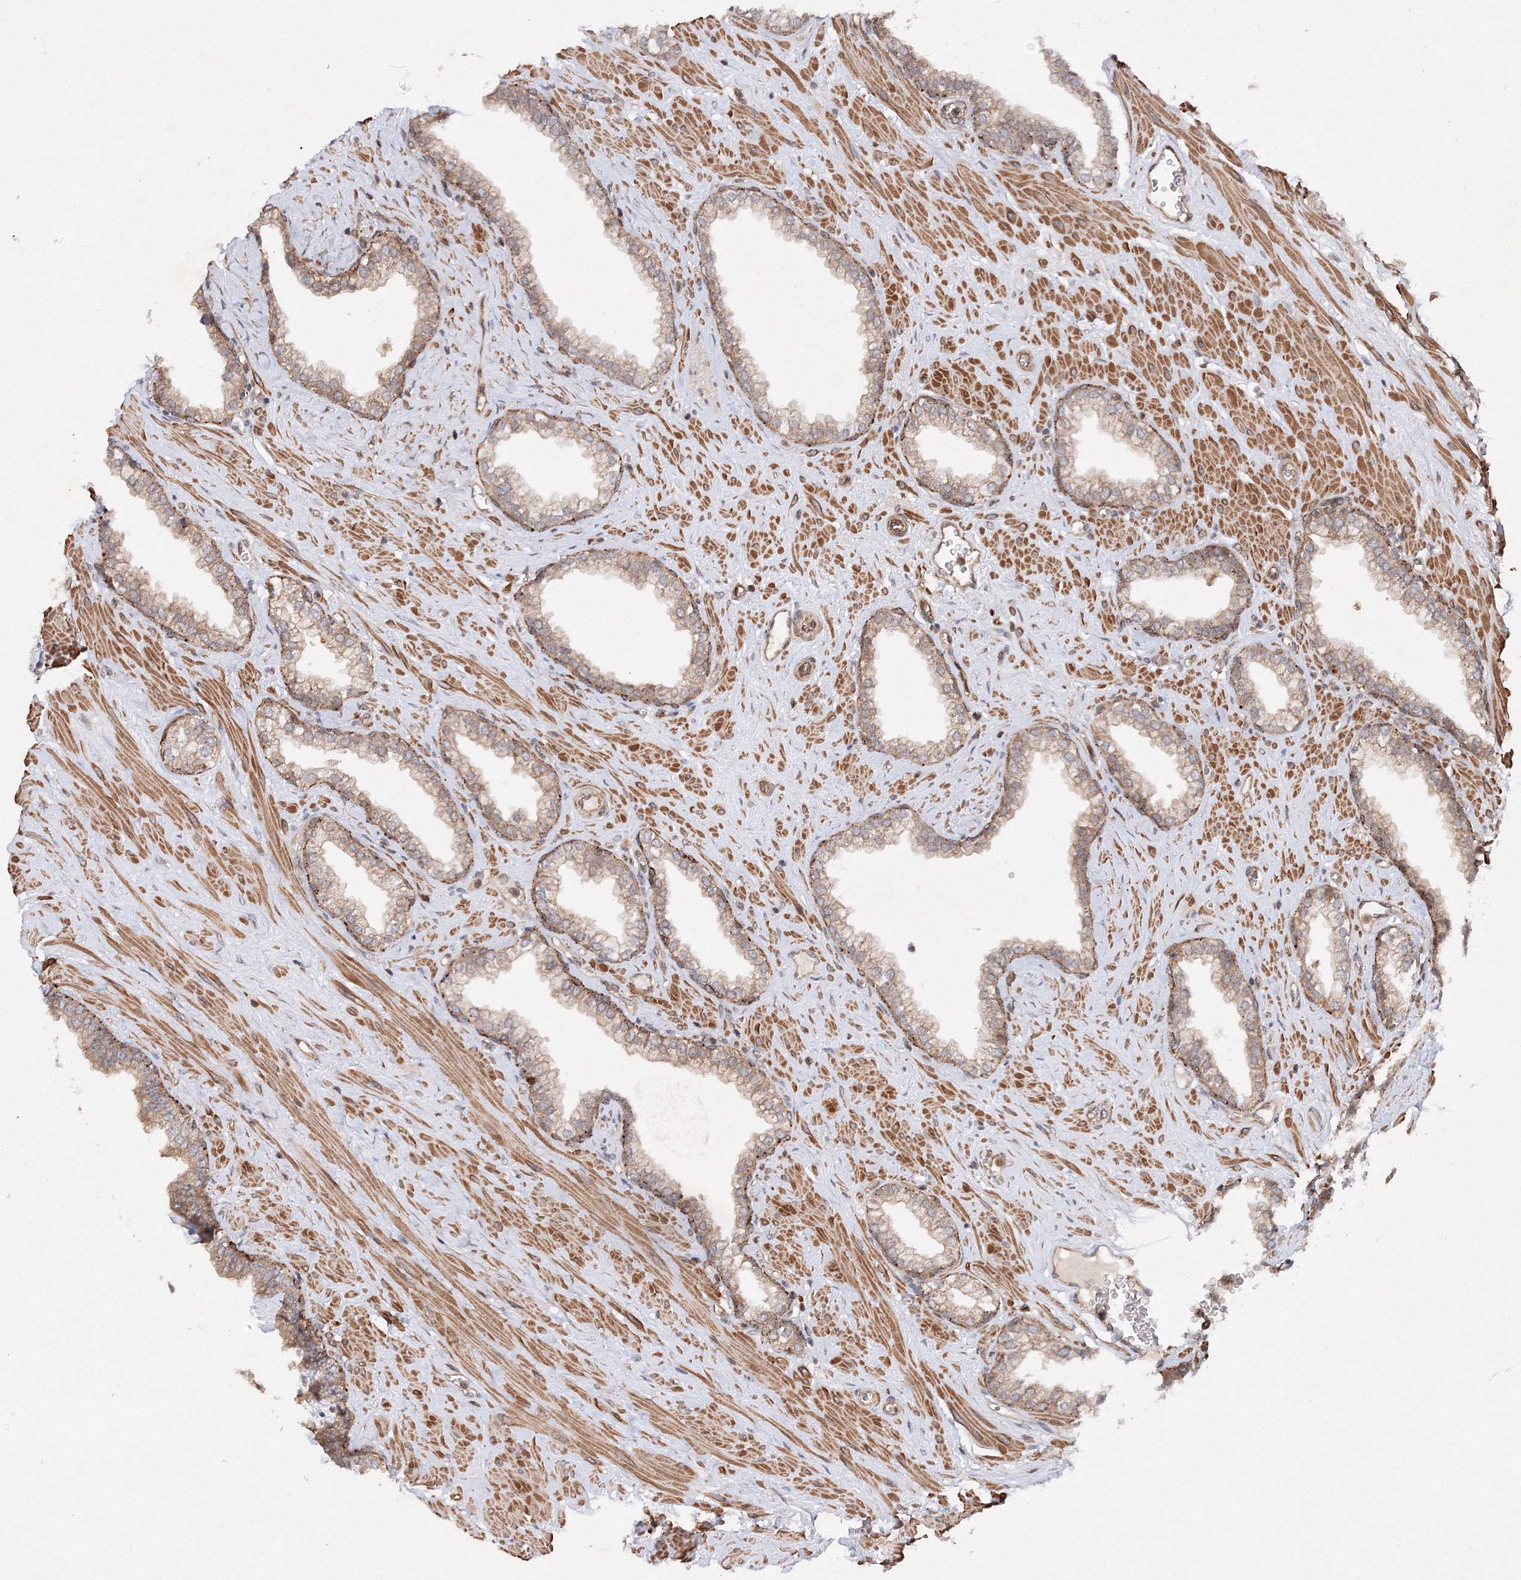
{"staining": {"intensity": "strong", "quantity": "<25%", "location": "cytoplasmic/membranous"}, "tissue": "prostate", "cell_type": "Glandular cells", "image_type": "normal", "snomed": [{"axis": "morphology", "description": "Normal tissue, NOS"}, {"axis": "morphology", "description": "Urothelial carcinoma, Low grade"}, {"axis": "topography", "description": "Urinary bladder"}, {"axis": "topography", "description": "Prostate"}], "caption": "An image of human prostate stained for a protein reveals strong cytoplasmic/membranous brown staining in glandular cells. Using DAB (3,3'-diaminobenzidine) (brown) and hematoxylin (blue) stains, captured at high magnification using brightfield microscopy.", "gene": "DCTD", "patient": {"sex": "male", "age": 60}}